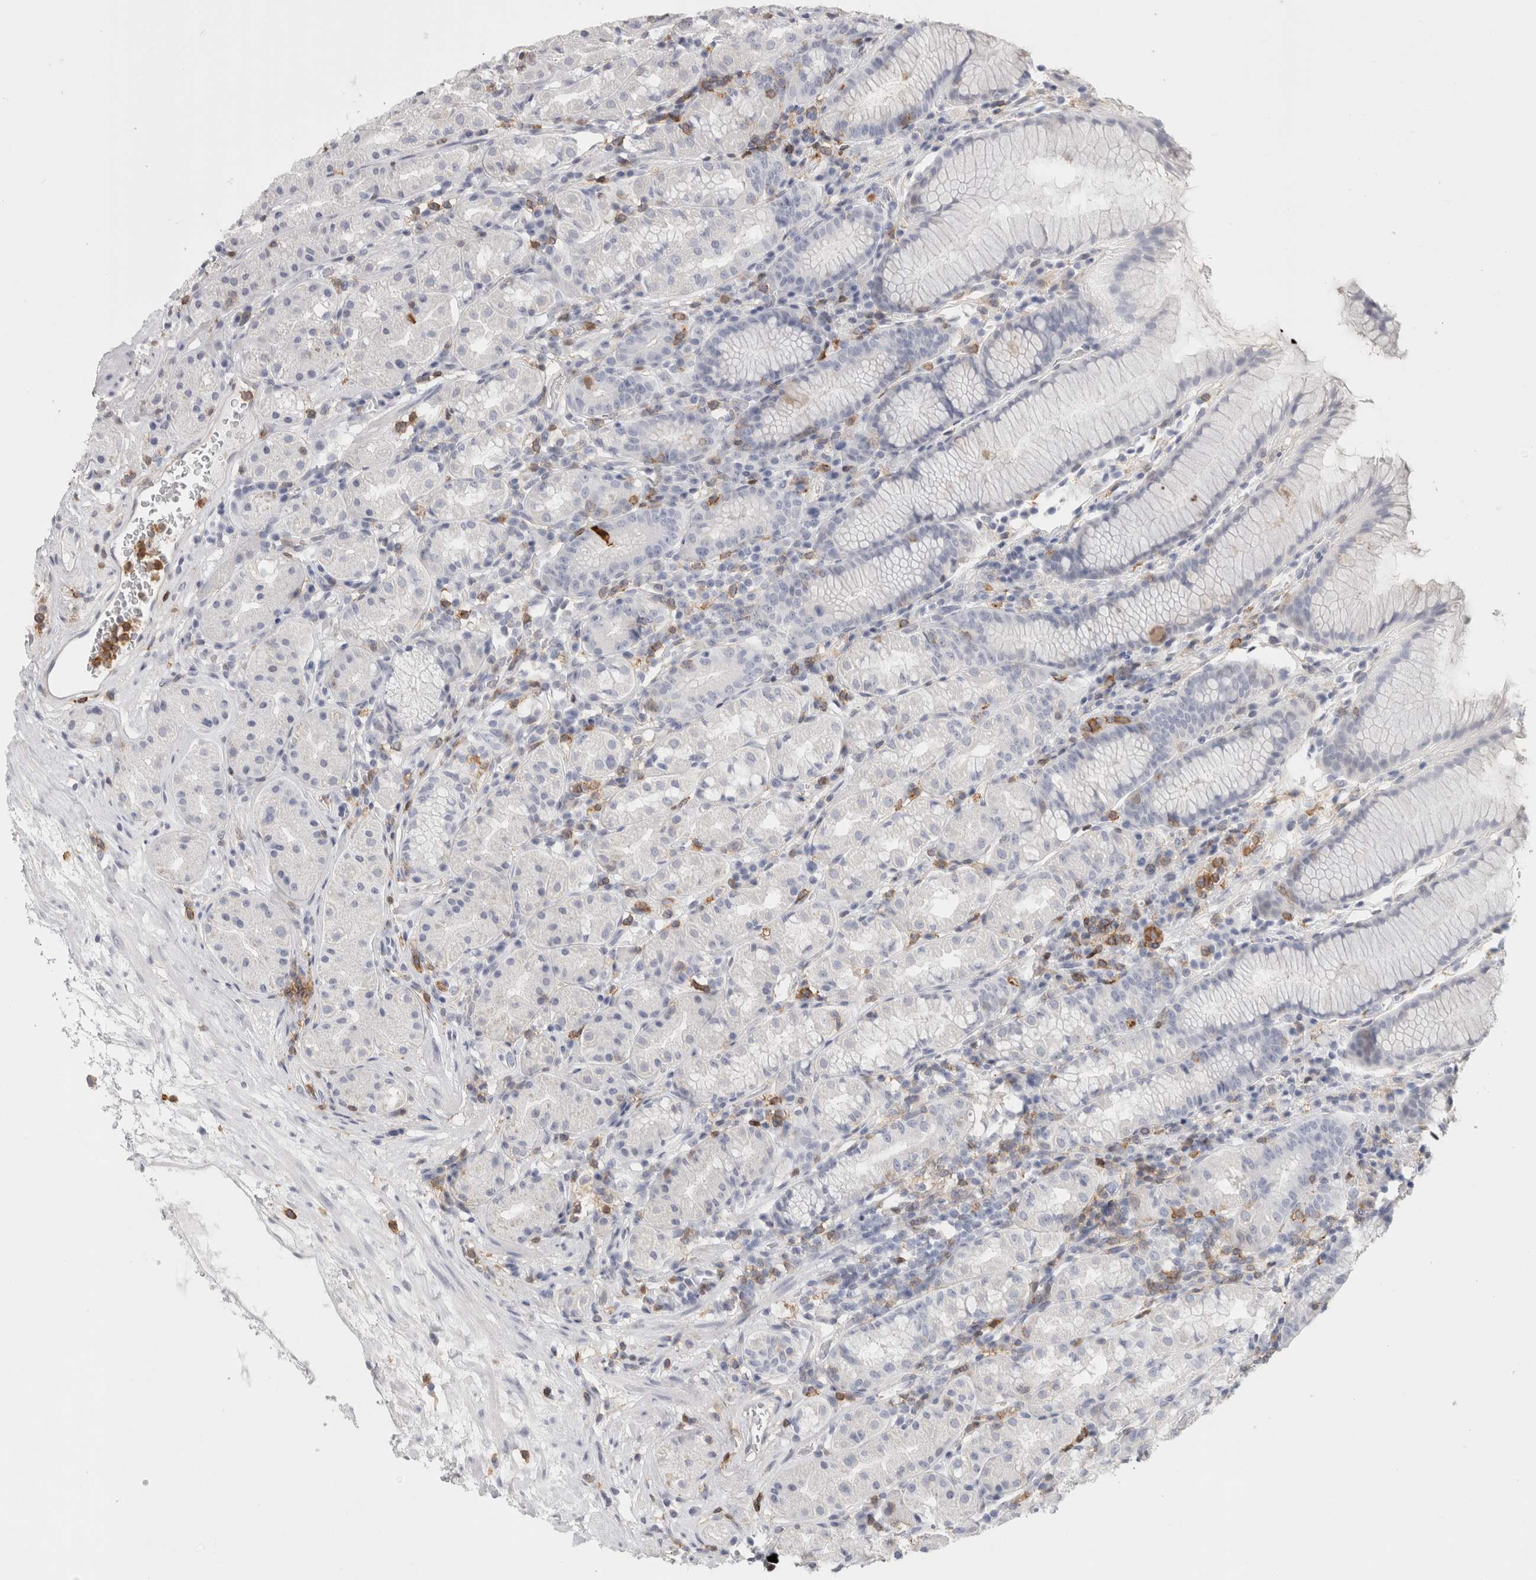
{"staining": {"intensity": "negative", "quantity": "none", "location": "none"}, "tissue": "stomach", "cell_type": "Glandular cells", "image_type": "normal", "snomed": [{"axis": "morphology", "description": "Normal tissue, NOS"}, {"axis": "topography", "description": "Stomach, lower"}], "caption": "Benign stomach was stained to show a protein in brown. There is no significant expression in glandular cells. (DAB (3,3'-diaminobenzidine) immunohistochemistry visualized using brightfield microscopy, high magnification).", "gene": "P2RY2", "patient": {"sex": "female", "age": 56}}